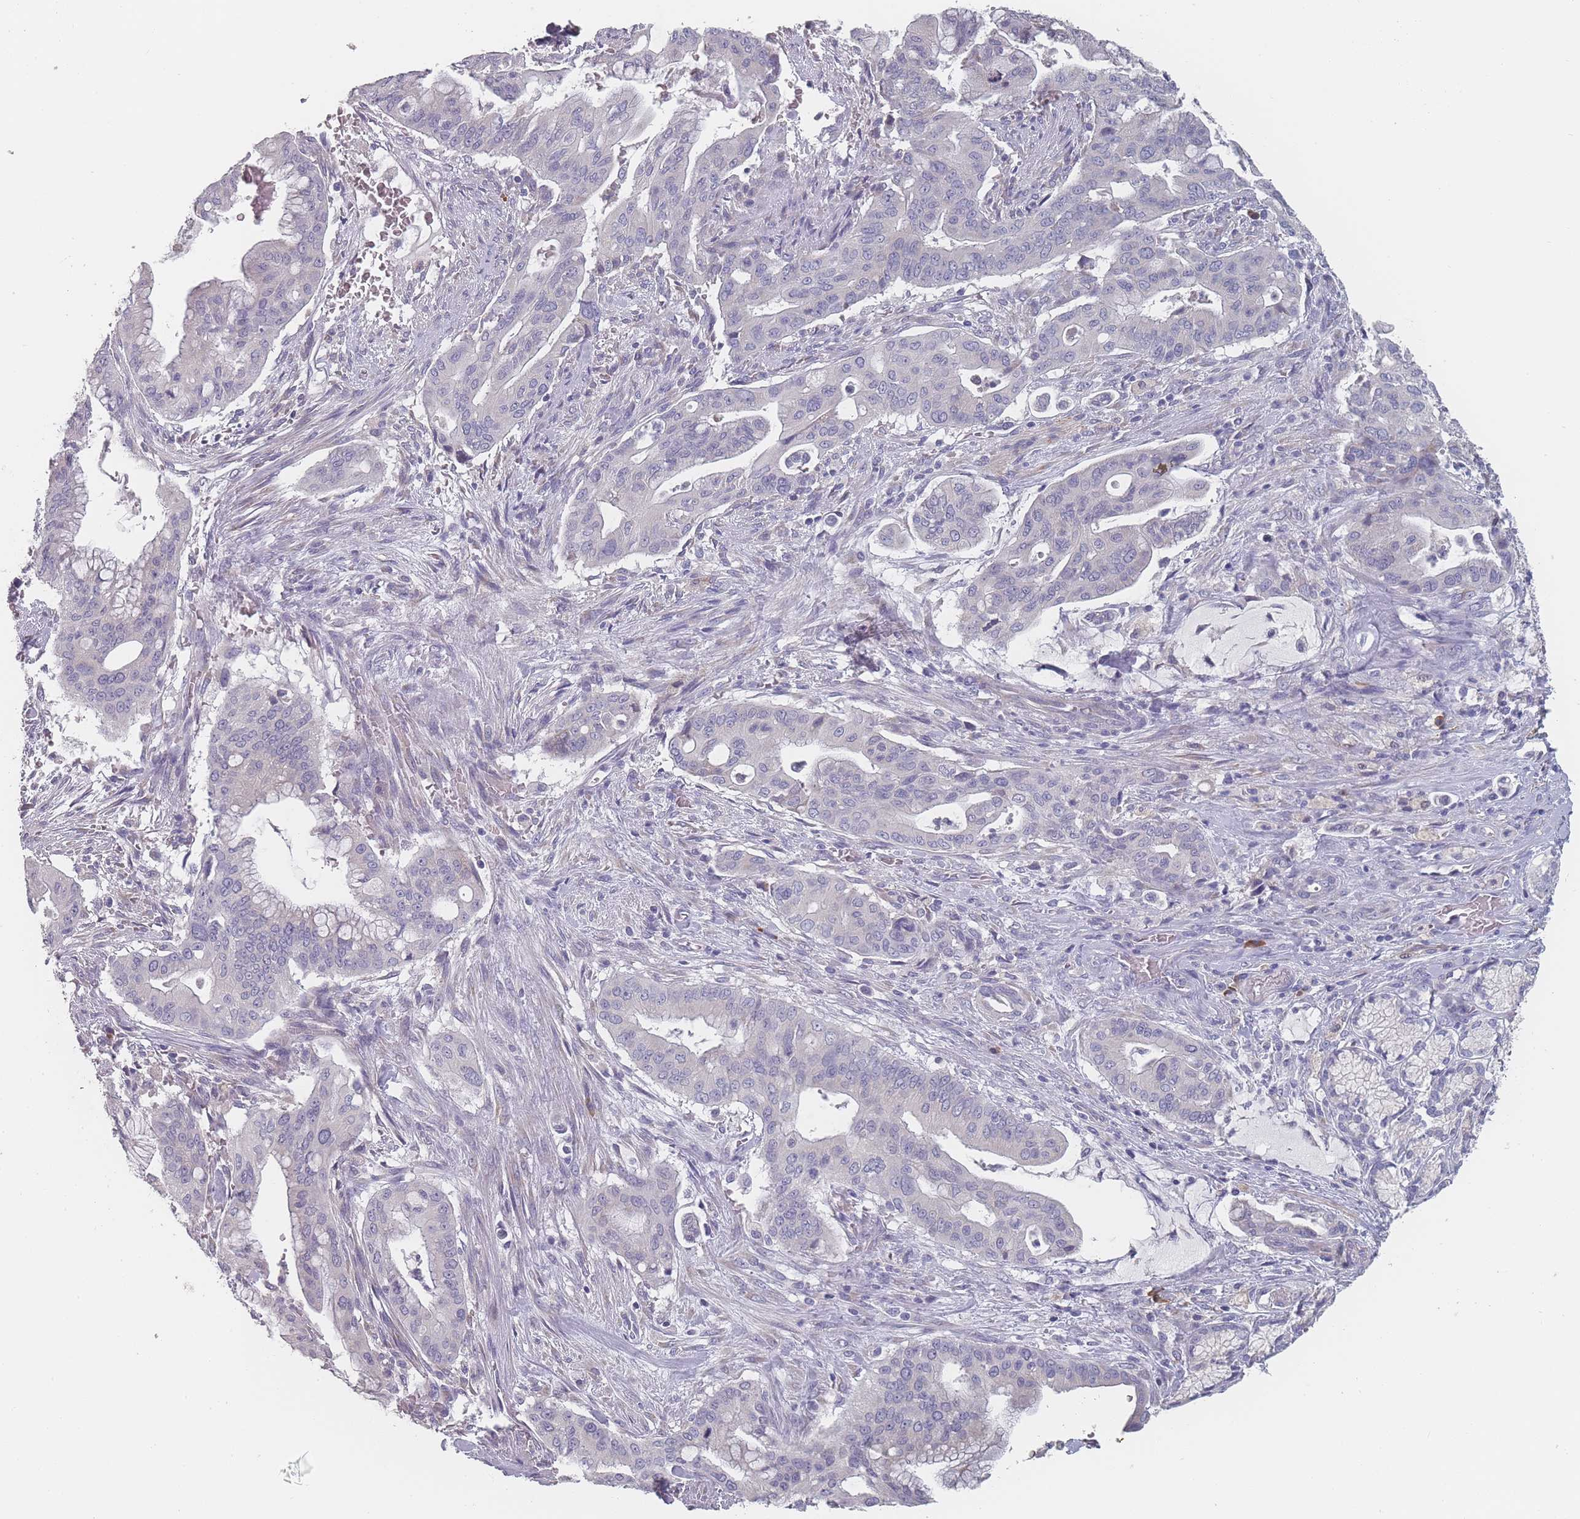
{"staining": {"intensity": "negative", "quantity": "none", "location": "none"}, "tissue": "pancreatic cancer", "cell_type": "Tumor cells", "image_type": "cancer", "snomed": [{"axis": "morphology", "description": "Adenocarcinoma, NOS"}, {"axis": "topography", "description": "Pancreas"}], "caption": "Immunohistochemistry (IHC) of human adenocarcinoma (pancreatic) reveals no staining in tumor cells. Brightfield microscopy of immunohistochemistry (IHC) stained with DAB (brown) and hematoxylin (blue), captured at high magnification.", "gene": "SLC35E4", "patient": {"sex": "male", "age": 46}}